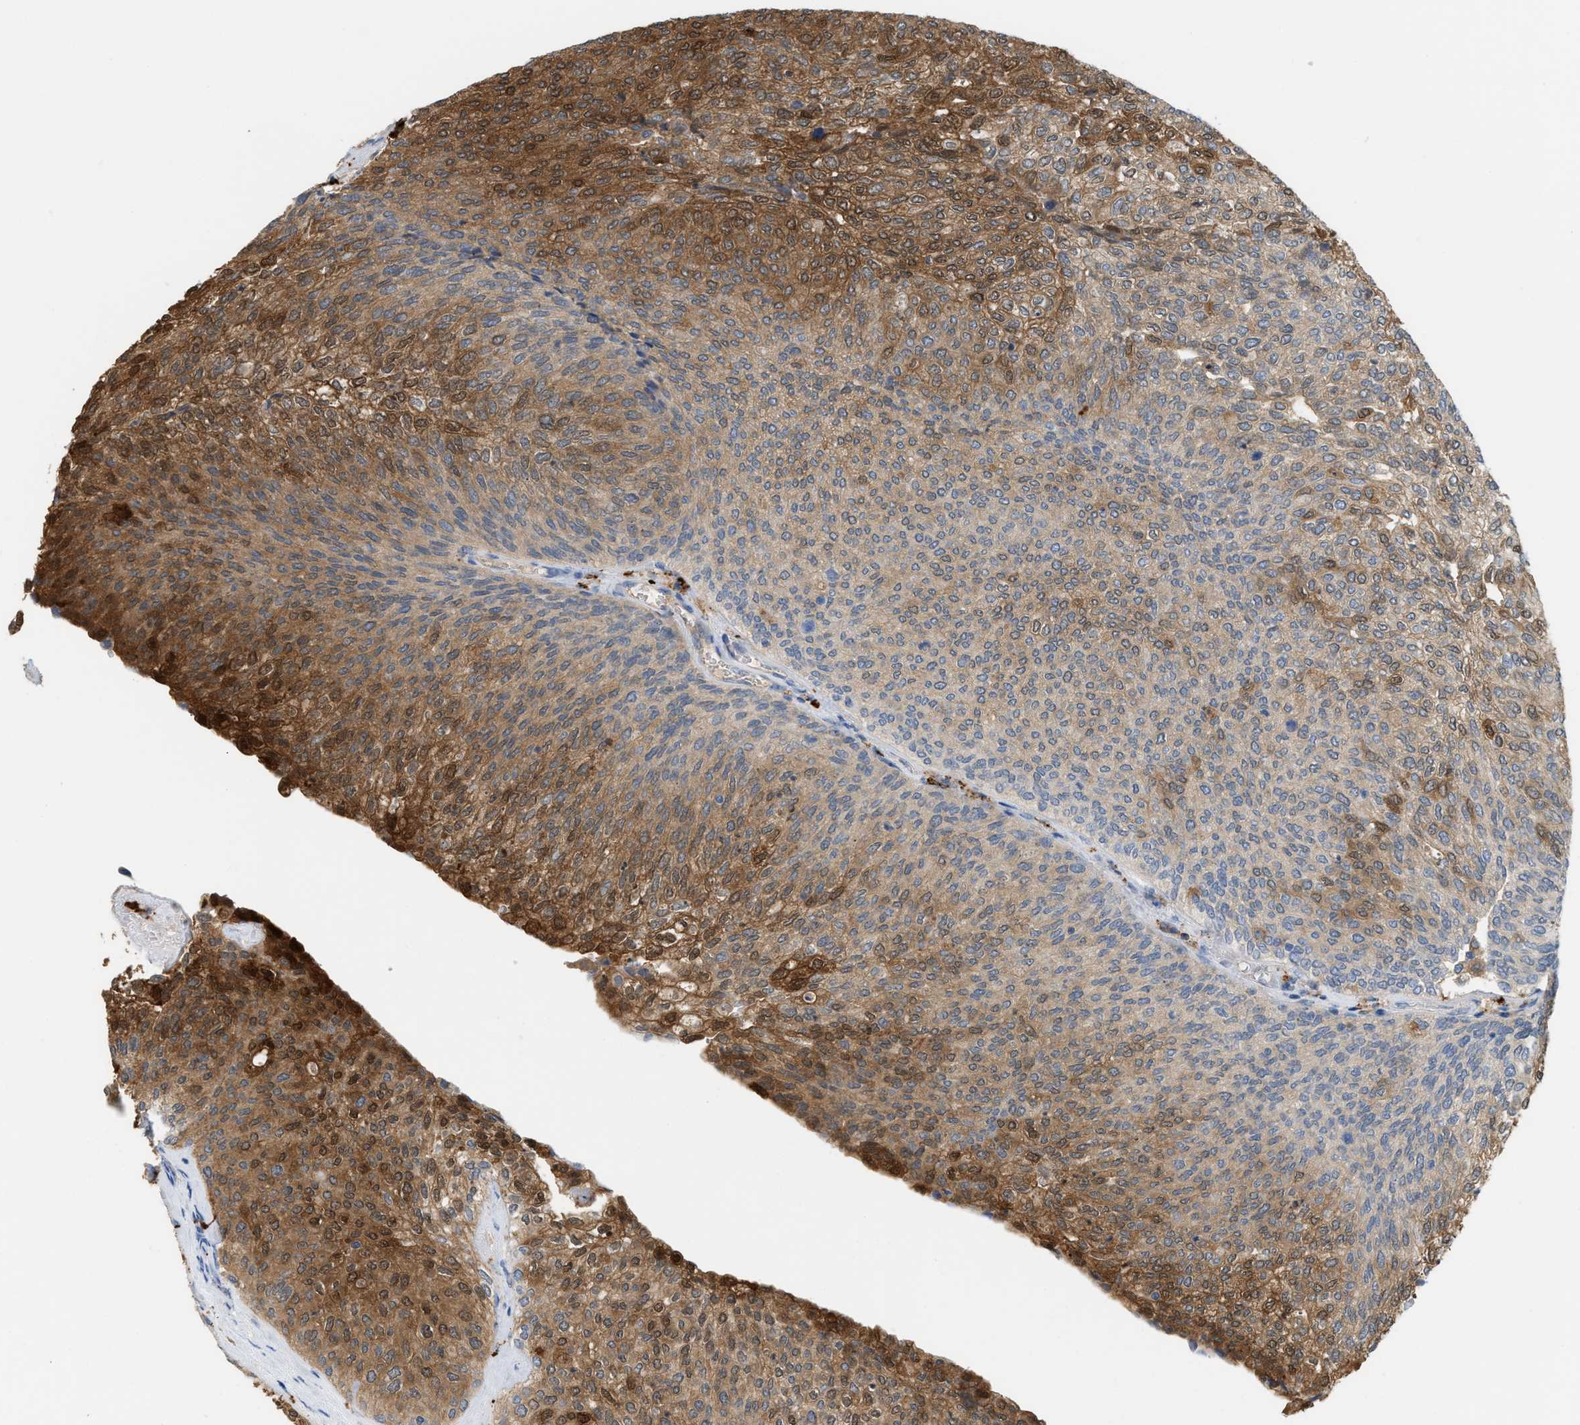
{"staining": {"intensity": "strong", "quantity": "25%-75%", "location": "cytoplasmic/membranous,nuclear"}, "tissue": "urothelial cancer", "cell_type": "Tumor cells", "image_type": "cancer", "snomed": [{"axis": "morphology", "description": "Urothelial carcinoma, Low grade"}, {"axis": "topography", "description": "Urinary bladder"}], "caption": "The photomicrograph displays a brown stain indicating the presence of a protein in the cytoplasmic/membranous and nuclear of tumor cells in urothelial carcinoma (low-grade). The staining is performed using DAB (3,3'-diaminobenzidine) brown chromogen to label protein expression. The nuclei are counter-stained blue using hematoxylin.", "gene": "CSTB", "patient": {"sex": "female", "age": 79}}